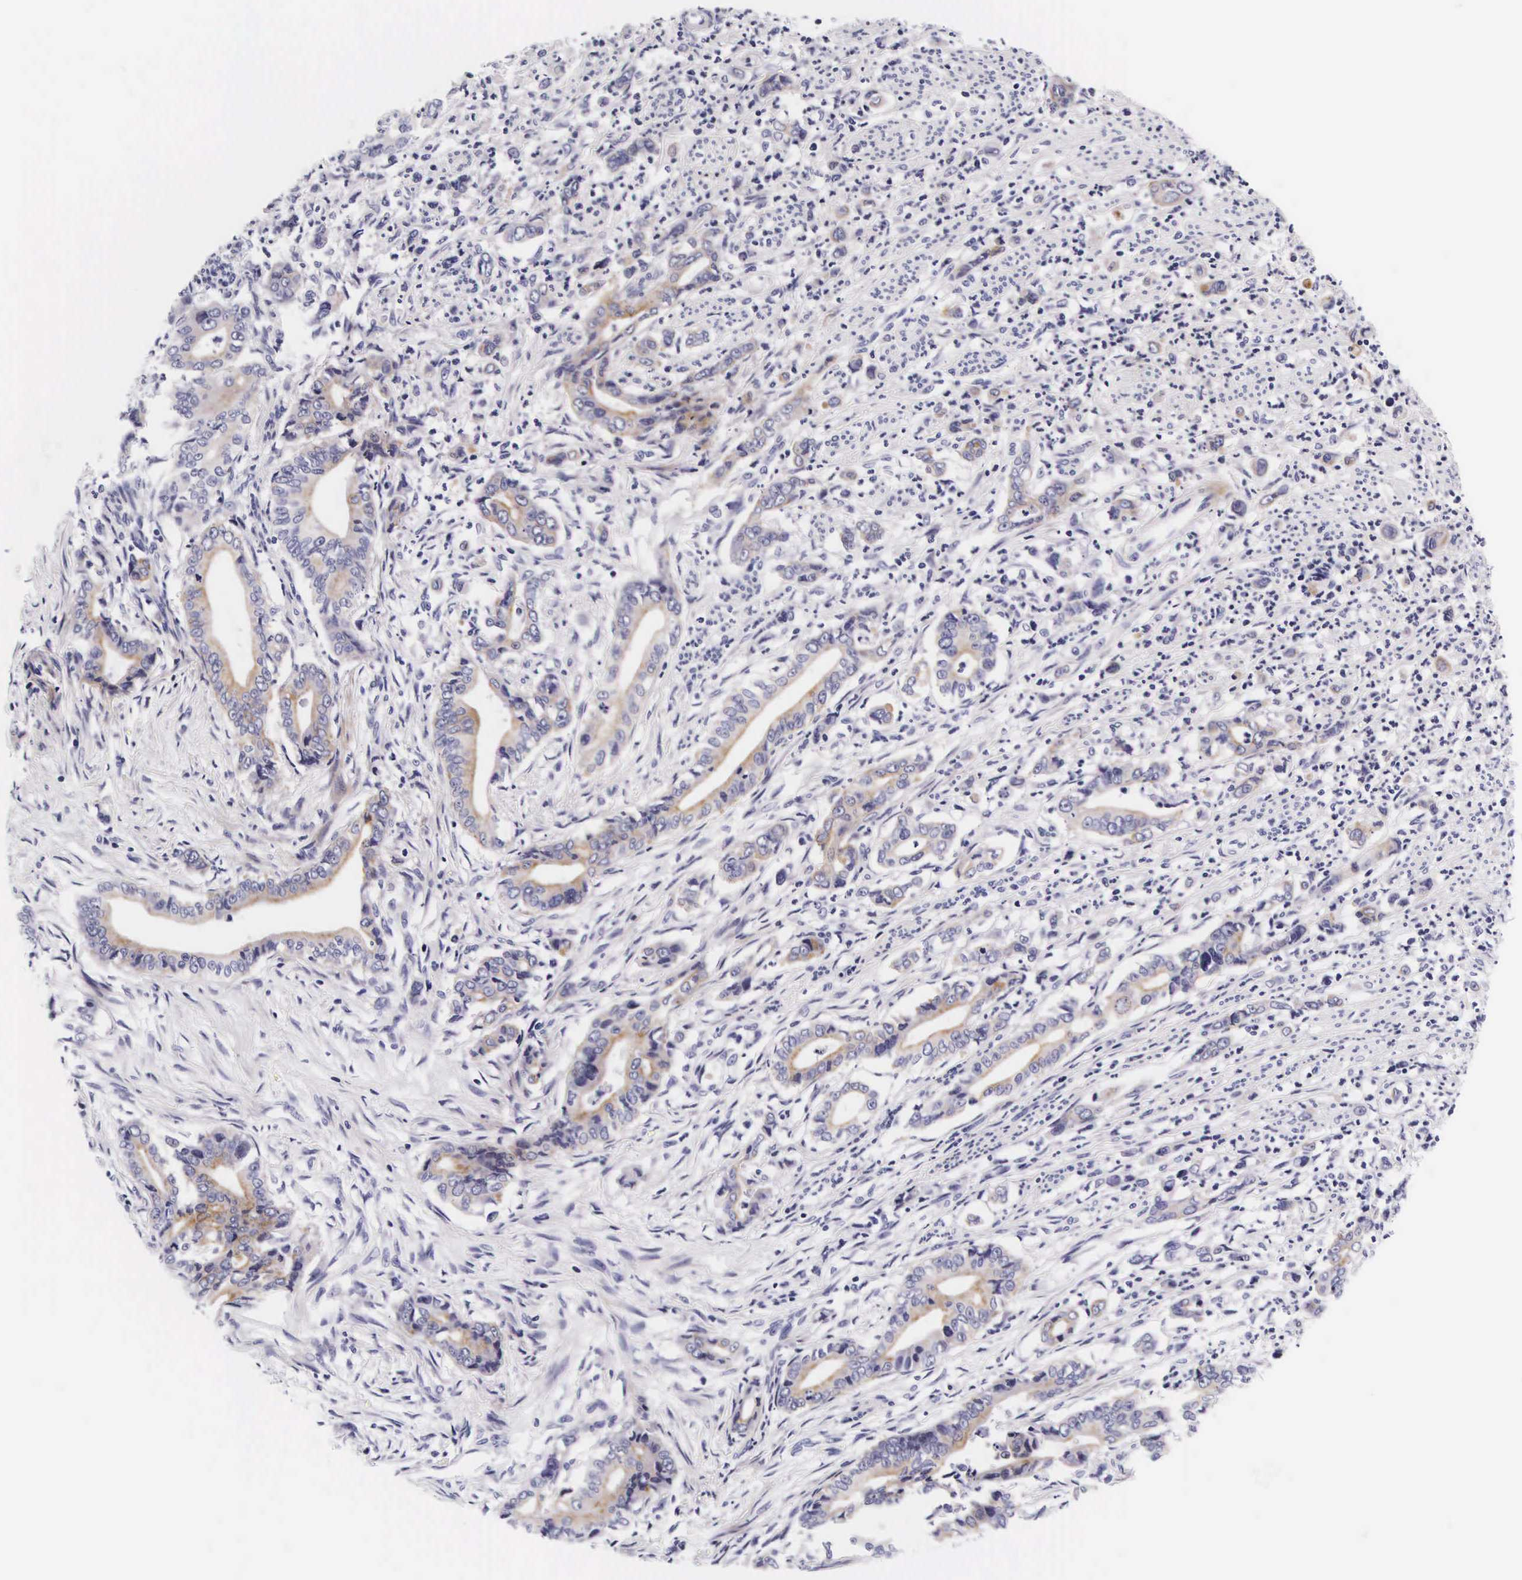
{"staining": {"intensity": "weak", "quantity": "25%-75%", "location": "cytoplasmic/membranous"}, "tissue": "stomach cancer", "cell_type": "Tumor cells", "image_type": "cancer", "snomed": [{"axis": "morphology", "description": "Adenocarcinoma, NOS"}, {"axis": "topography", "description": "Stomach"}], "caption": "Stomach cancer stained with a protein marker demonstrates weak staining in tumor cells.", "gene": "UPRT", "patient": {"sex": "female", "age": 76}}